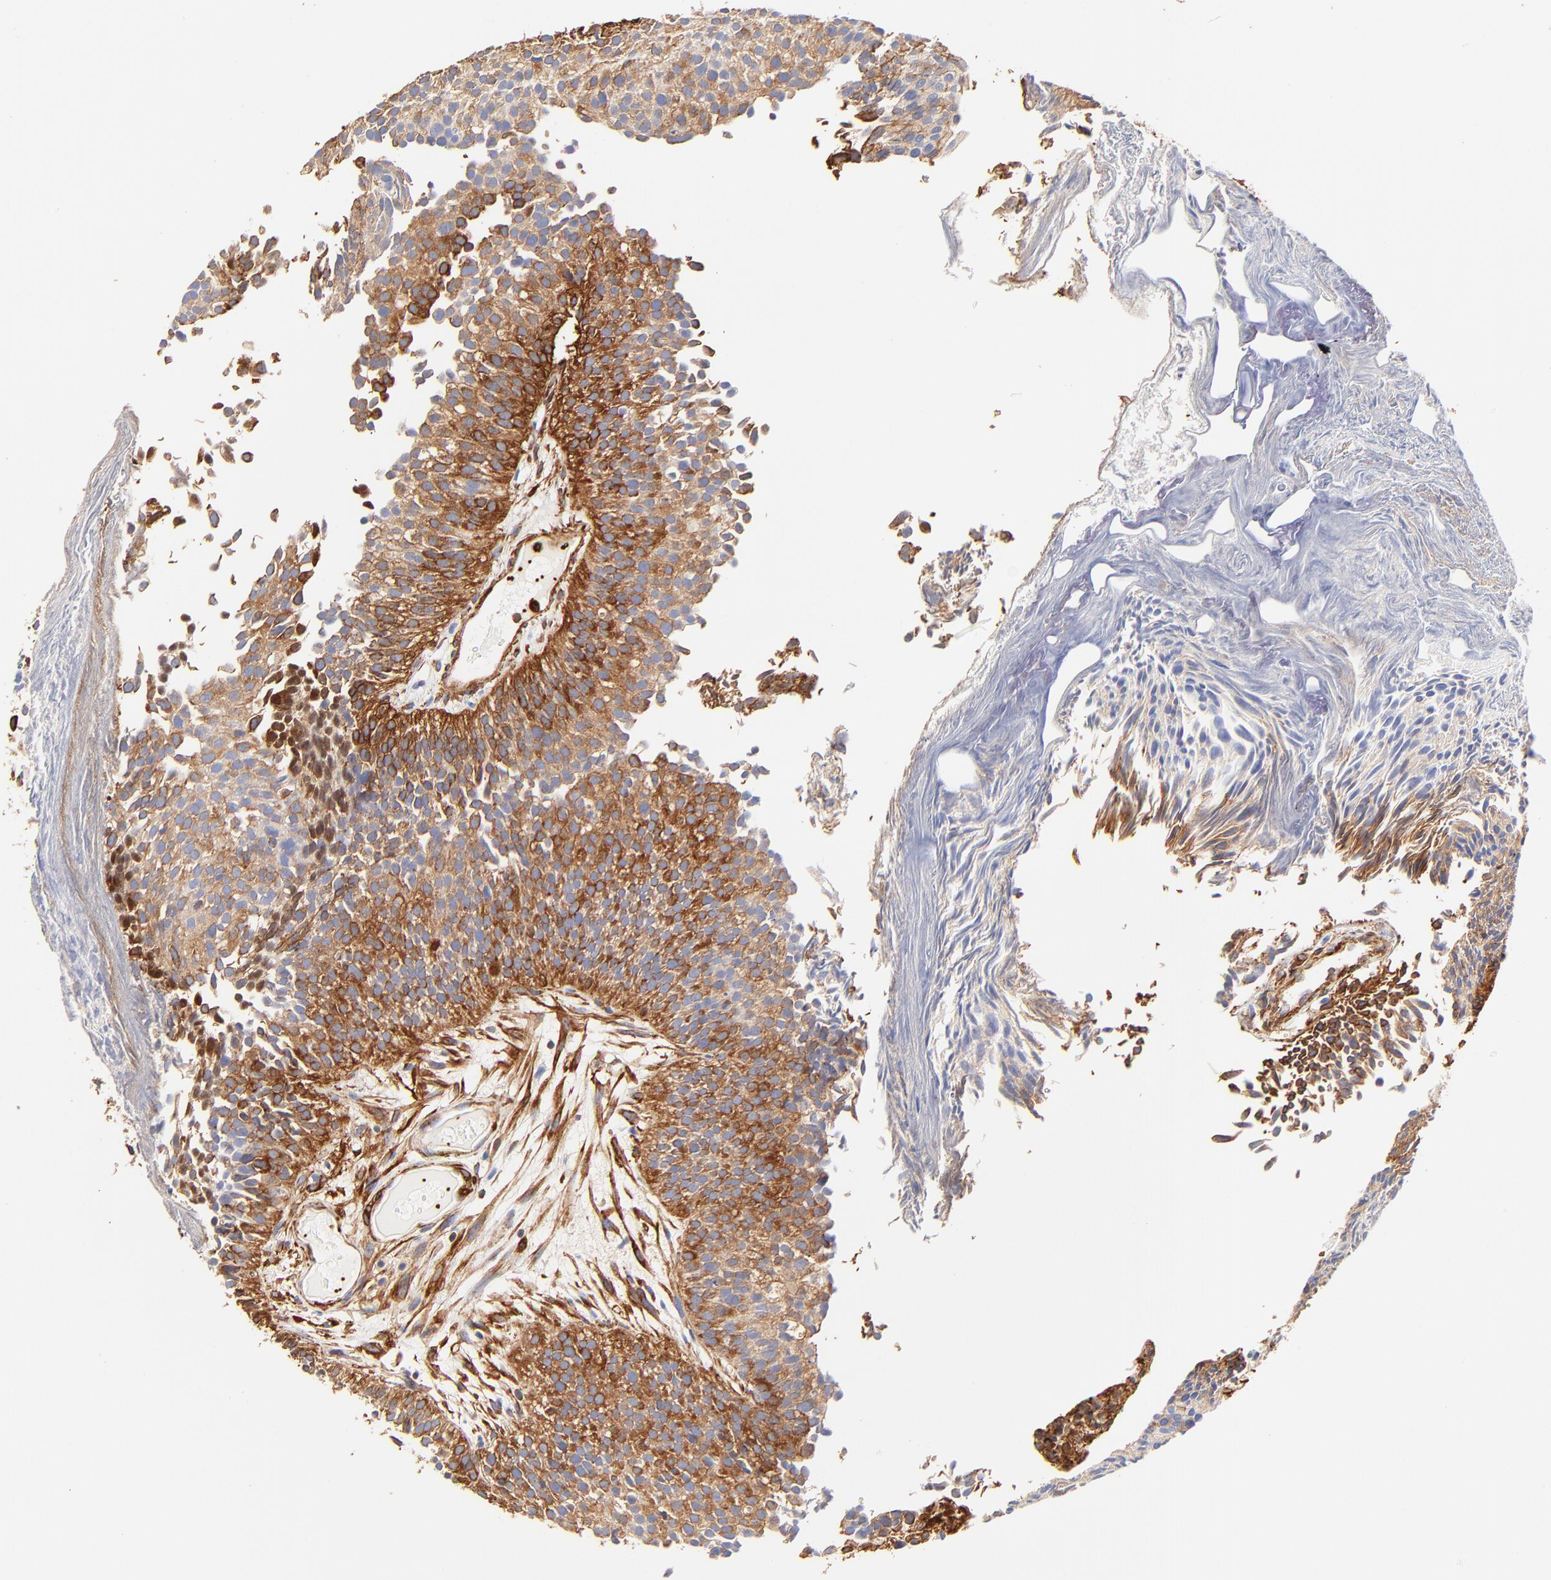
{"staining": {"intensity": "moderate", "quantity": ">75%", "location": "cytoplasmic/membranous"}, "tissue": "urothelial cancer", "cell_type": "Tumor cells", "image_type": "cancer", "snomed": [{"axis": "morphology", "description": "Urothelial carcinoma, Low grade"}, {"axis": "topography", "description": "Urinary bladder"}], "caption": "Immunohistochemical staining of human low-grade urothelial carcinoma displays medium levels of moderate cytoplasmic/membranous protein positivity in about >75% of tumor cells.", "gene": "FLNA", "patient": {"sex": "male", "age": 84}}